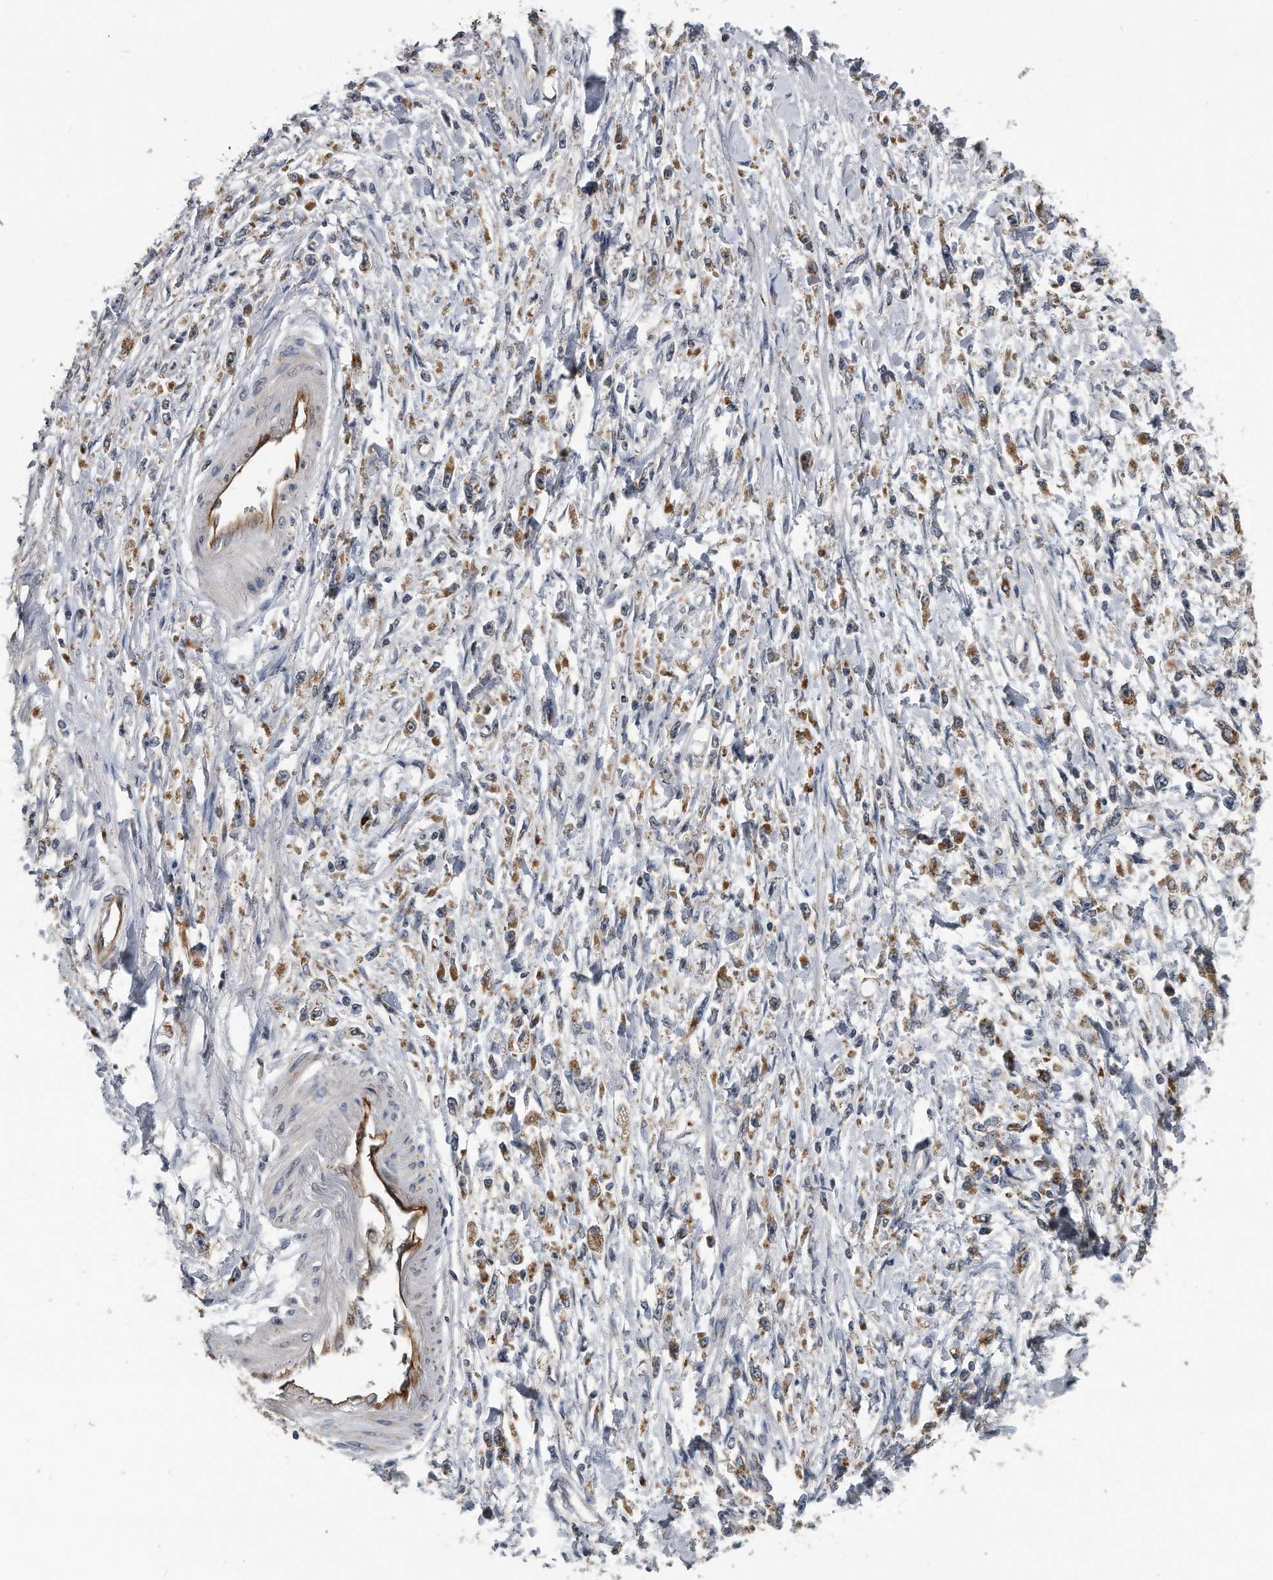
{"staining": {"intensity": "moderate", "quantity": "25%-75%", "location": "cytoplasmic/membranous"}, "tissue": "stomach cancer", "cell_type": "Tumor cells", "image_type": "cancer", "snomed": [{"axis": "morphology", "description": "Adenocarcinoma, NOS"}, {"axis": "topography", "description": "Stomach"}], "caption": "Adenocarcinoma (stomach) tissue displays moderate cytoplasmic/membranous expression in approximately 25%-75% of tumor cells, visualized by immunohistochemistry.", "gene": "LYRM4", "patient": {"sex": "female", "age": 59}}